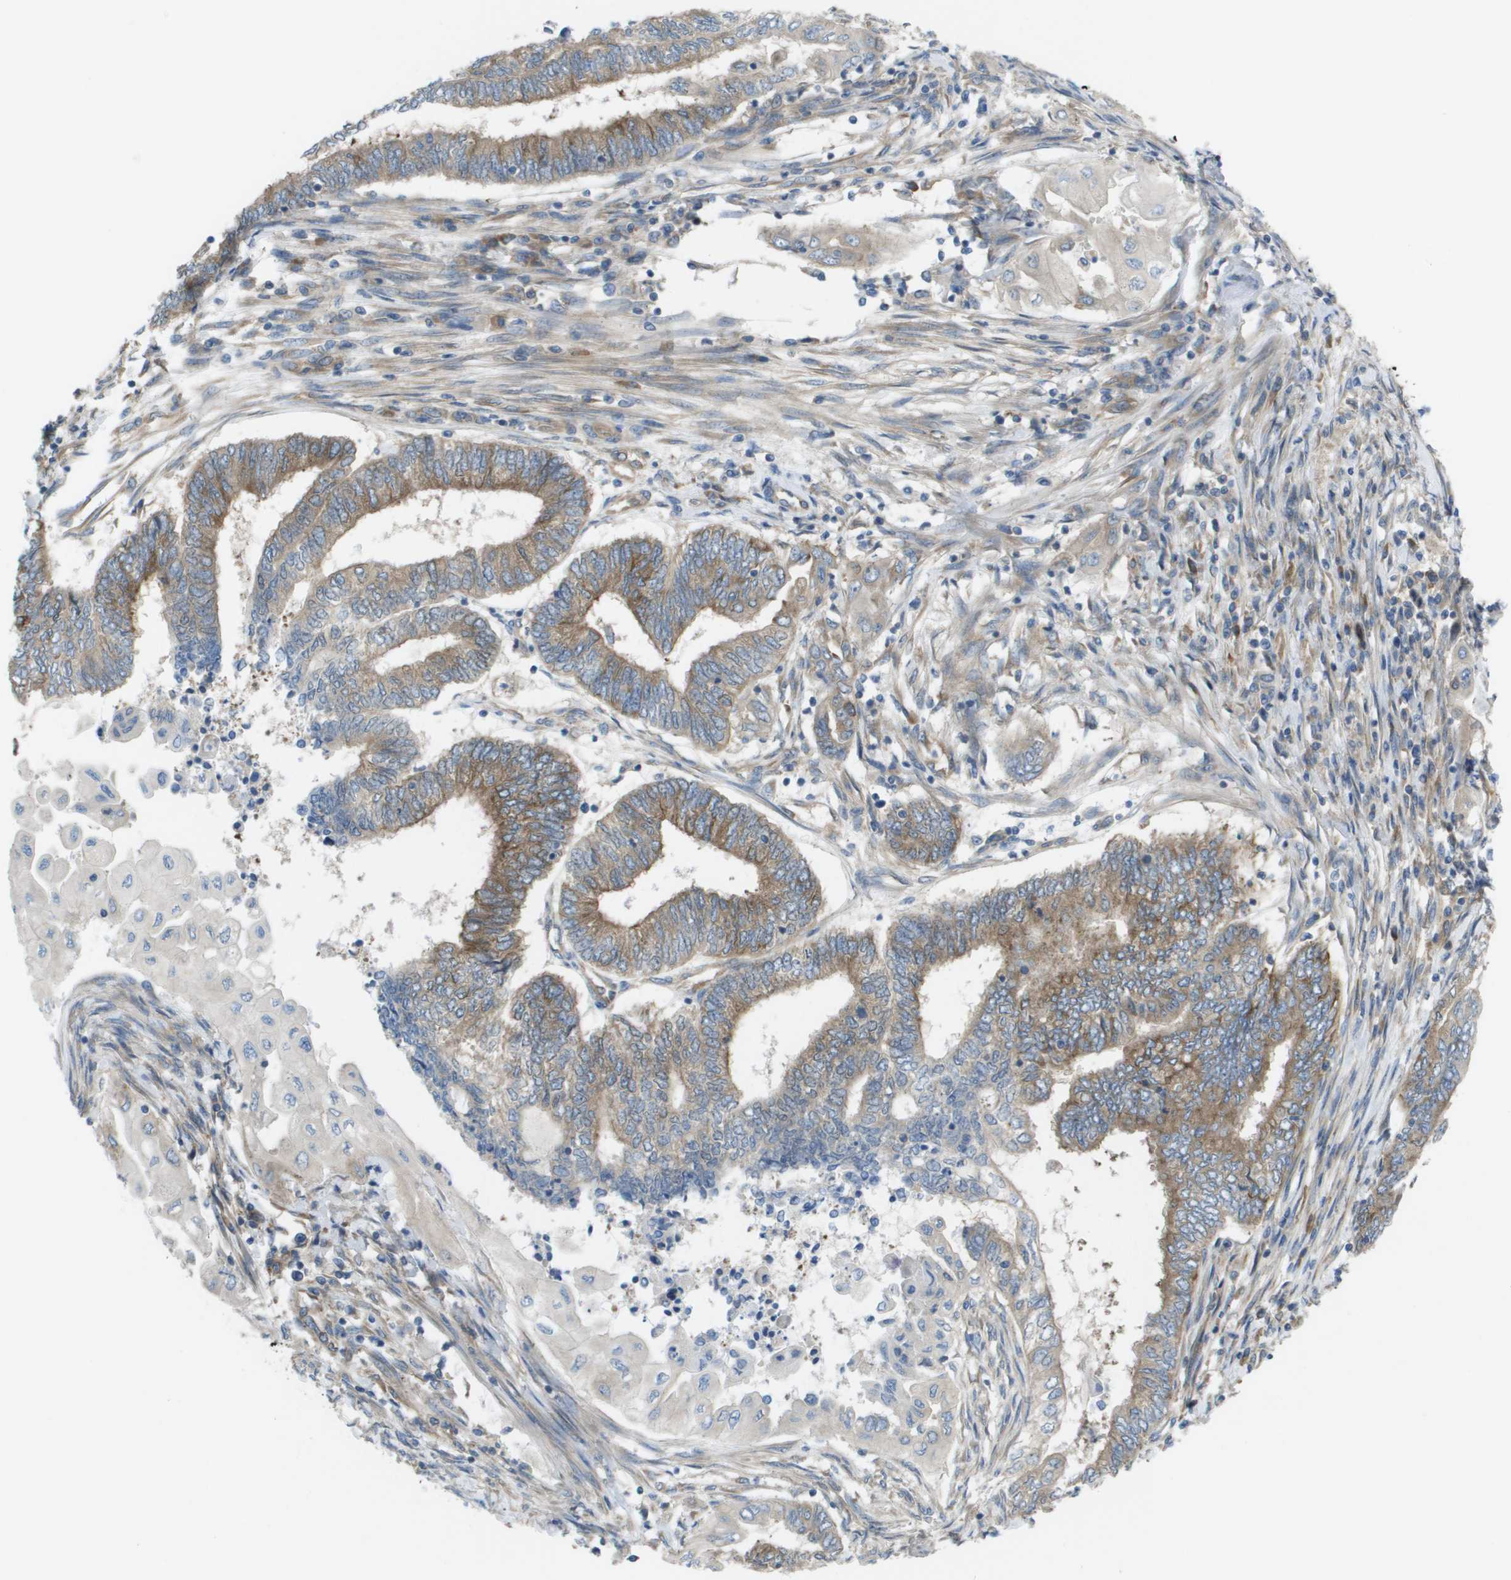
{"staining": {"intensity": "weak", "quantity": "<25%", "location": "cytoplasmic/membranous"}, "tissue": "endometrial cancer", "cell_type": "Tumor cells", "image_type": "cancer", "snomed": [{"axis": "morphology", "description": "Adenocarcinoma, NOS"}, {"axis": "topography", "description": "Uterus"}, {"axis": "topography", "description": "Endometrium"}], "caption": "Human endometrial adenocarcinoma stained for a protein using immunohistochemistry (IHC) shows no staining in tumor cells.", "gene": "EIF4G2", "patient": {"sex": "female", "age": 70}}